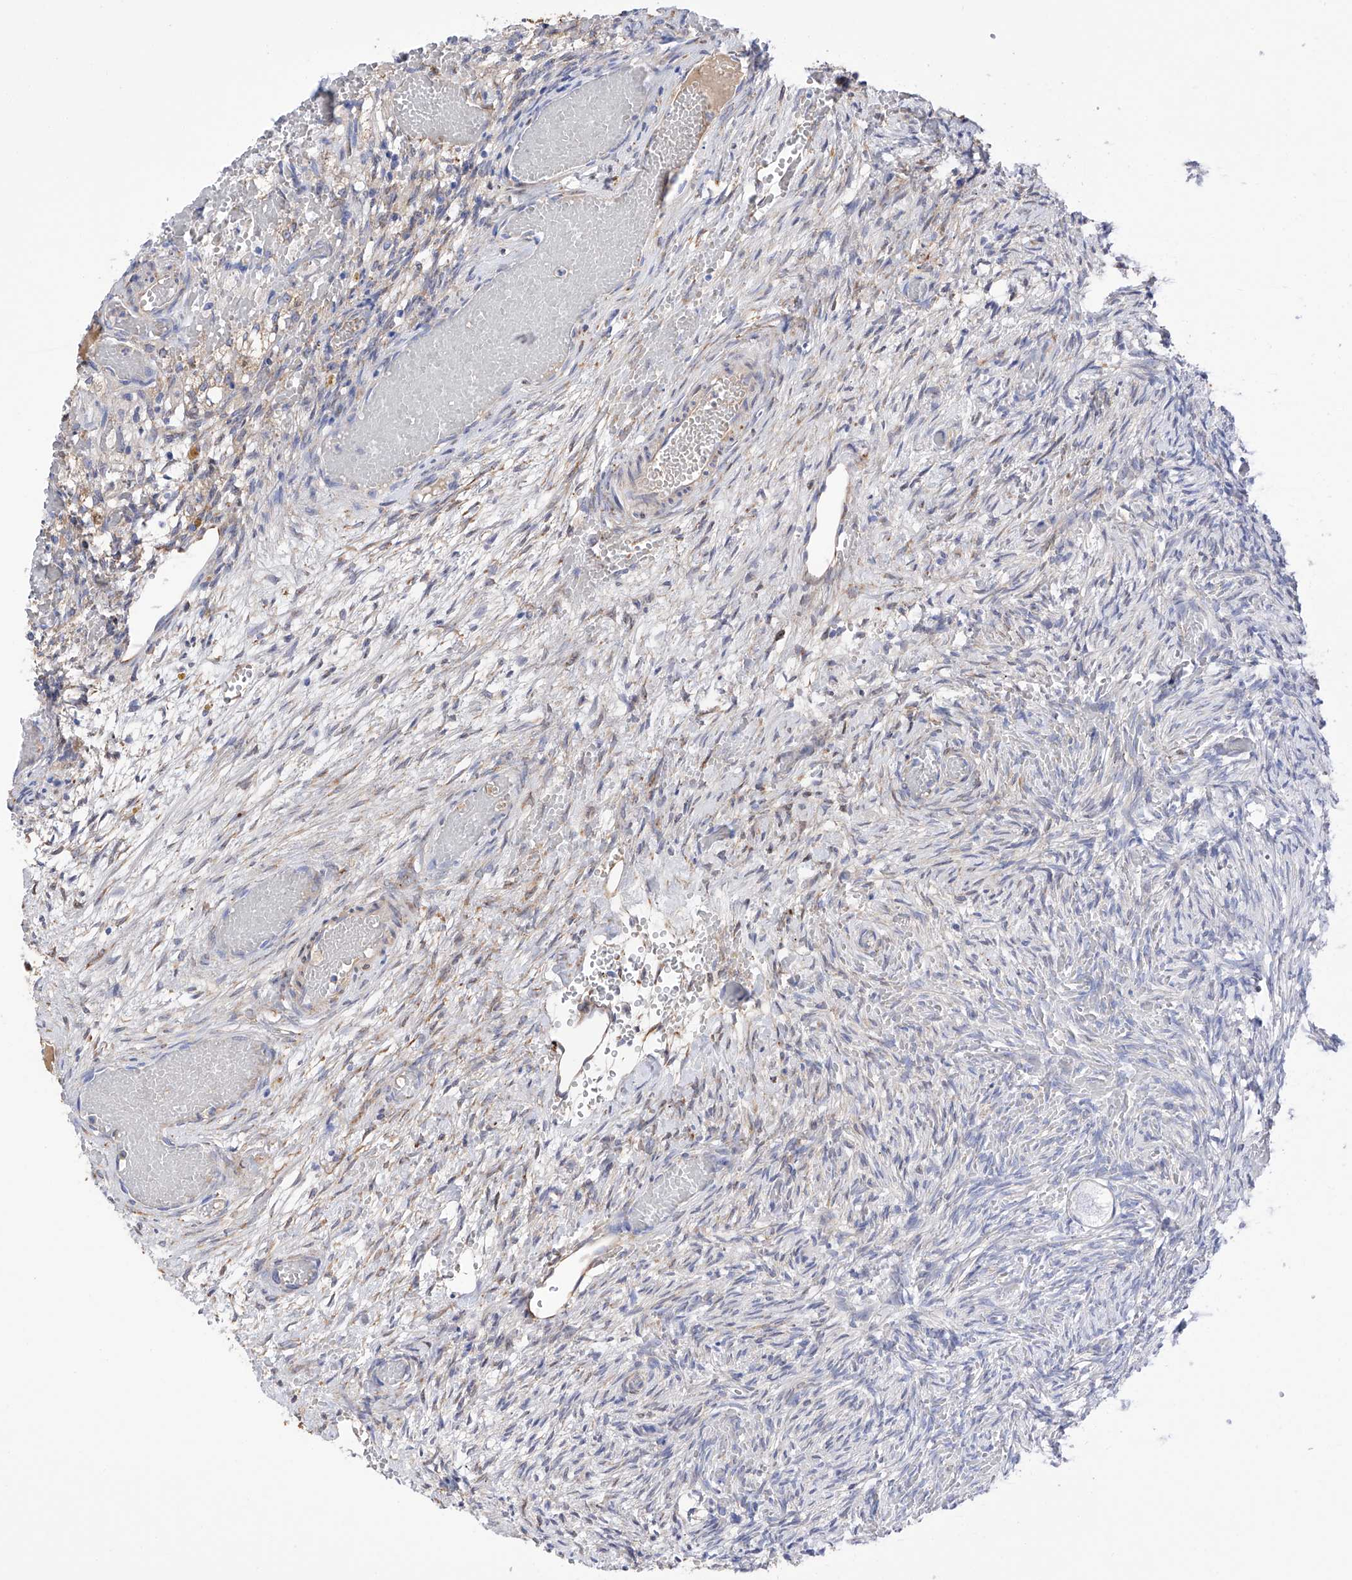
{"staining": {"intensity": "negative", "quantity": "none", "location": "none"}, "tissue": "ovary", "cell_type": "Follicle cells", "image_type": "normal", "snomed": [{"axis": "morphology", "description": "Adenocarcinoma, NOS"}, {"axis": "topography", "description": "Endometrium"}], "caption": "This is an IHC image of unremarkable human ovary. There is no staining in follicle cells.", "gene": "PDIA5", "patient": {"sex": "female", "age": 32}}